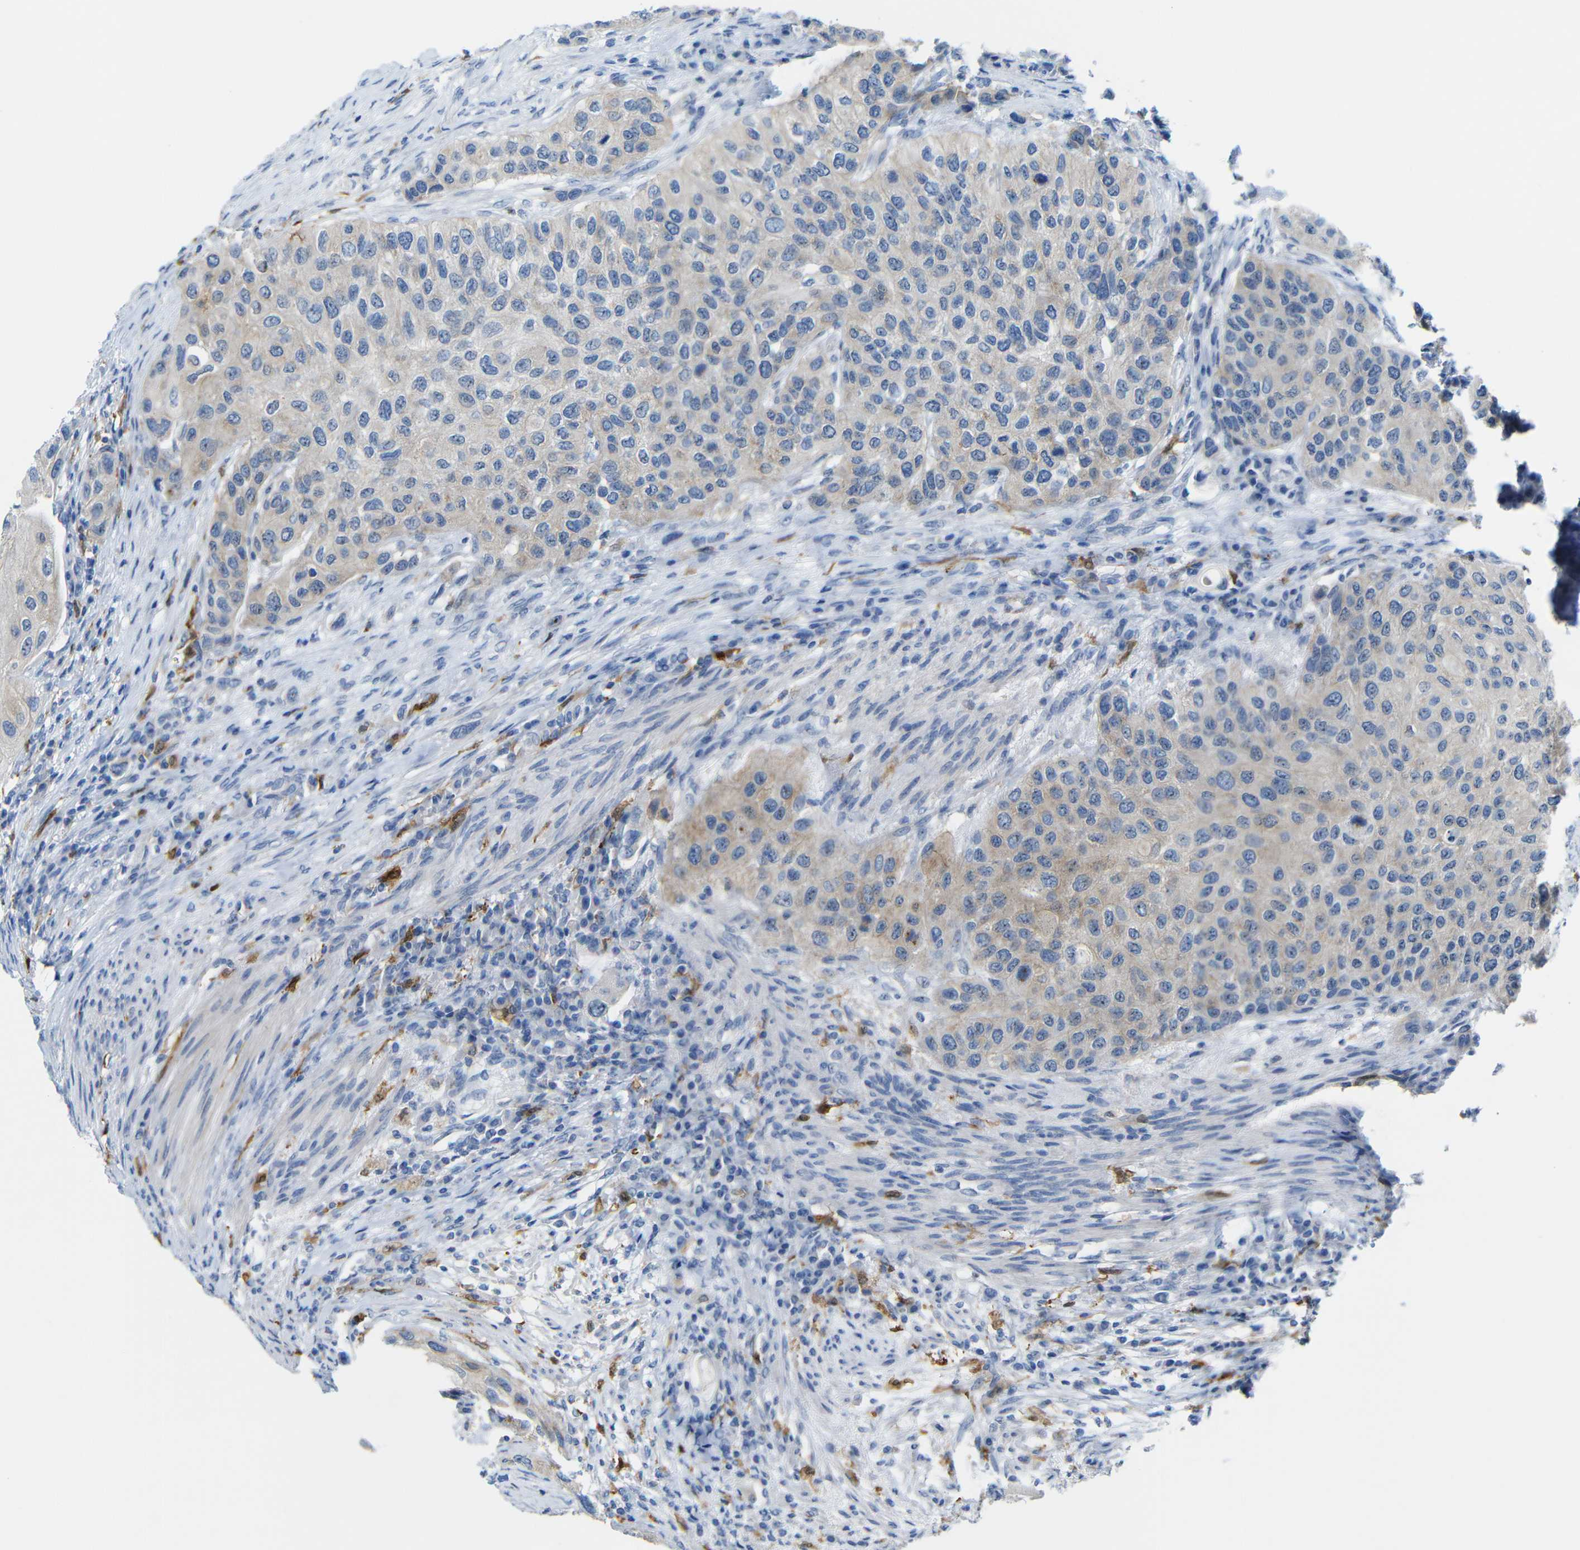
{"staining": {"intensity": "weak", "quantity": ">75%", "location": "cytoplasmic/membranous"}, "tissue": "urothelial cancer", "cell_type": "Tumor cells", "image_type": "cancer", "snomed": [{"axis": "morphology", "description": "Urothelial carcinoma, High grade"}, {"axis": "topography", "description": "Urinary bladder"}], "caption": "High-power microscopy captured an immunohistochemistry histopathology image of urothelial cancer, revealing weak cytoplasmic/membranous expression in about >75% of tumor cells. The staining was performed using DAB to visualize the protein expression in brown, while the nuclei were stained in blue with hematoxylin (Magnification: 20x).", "gene": "C1orf210", "patient": {"sex": "female", "age": 56}}